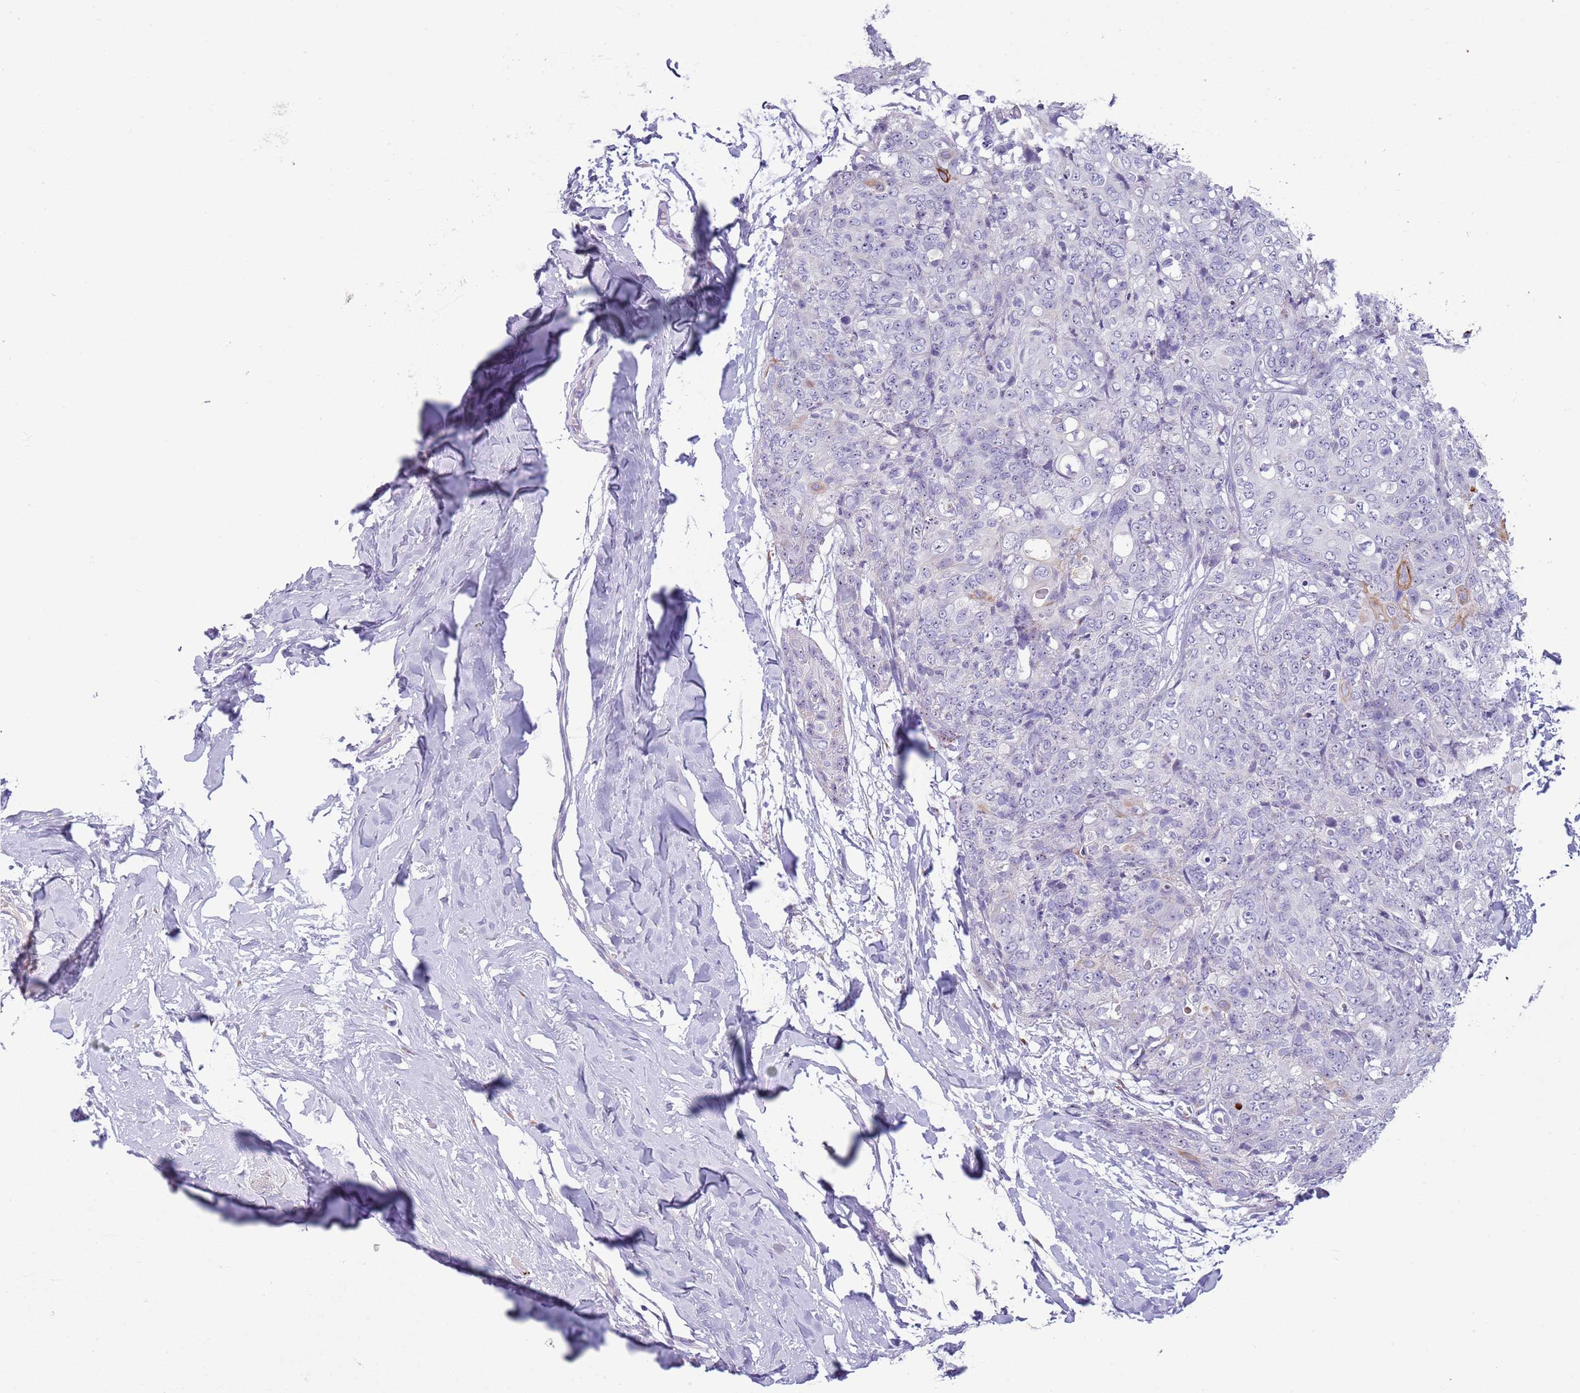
{"staining": {"intensity": "negative", "quantity": "none", "location": "none"}, "tissue": "skin cancer", "cell_type": "Tumor cells", "image_type": "cancer", "snomed": [{"axis": "morphology", "description": "Squamous cell carcinoma, NOS"}, {"axis": "topography", "description": "Skin"}, {"axis": "topography", "description": "Vulva"}], "caption": "DAB immunohistochemical staining of skin cancer (squamous cell carcinoma) shows no significant staining in tumor cells.", "gene": "NBPF6", "patient": {"sex": "female", "age": 85}}